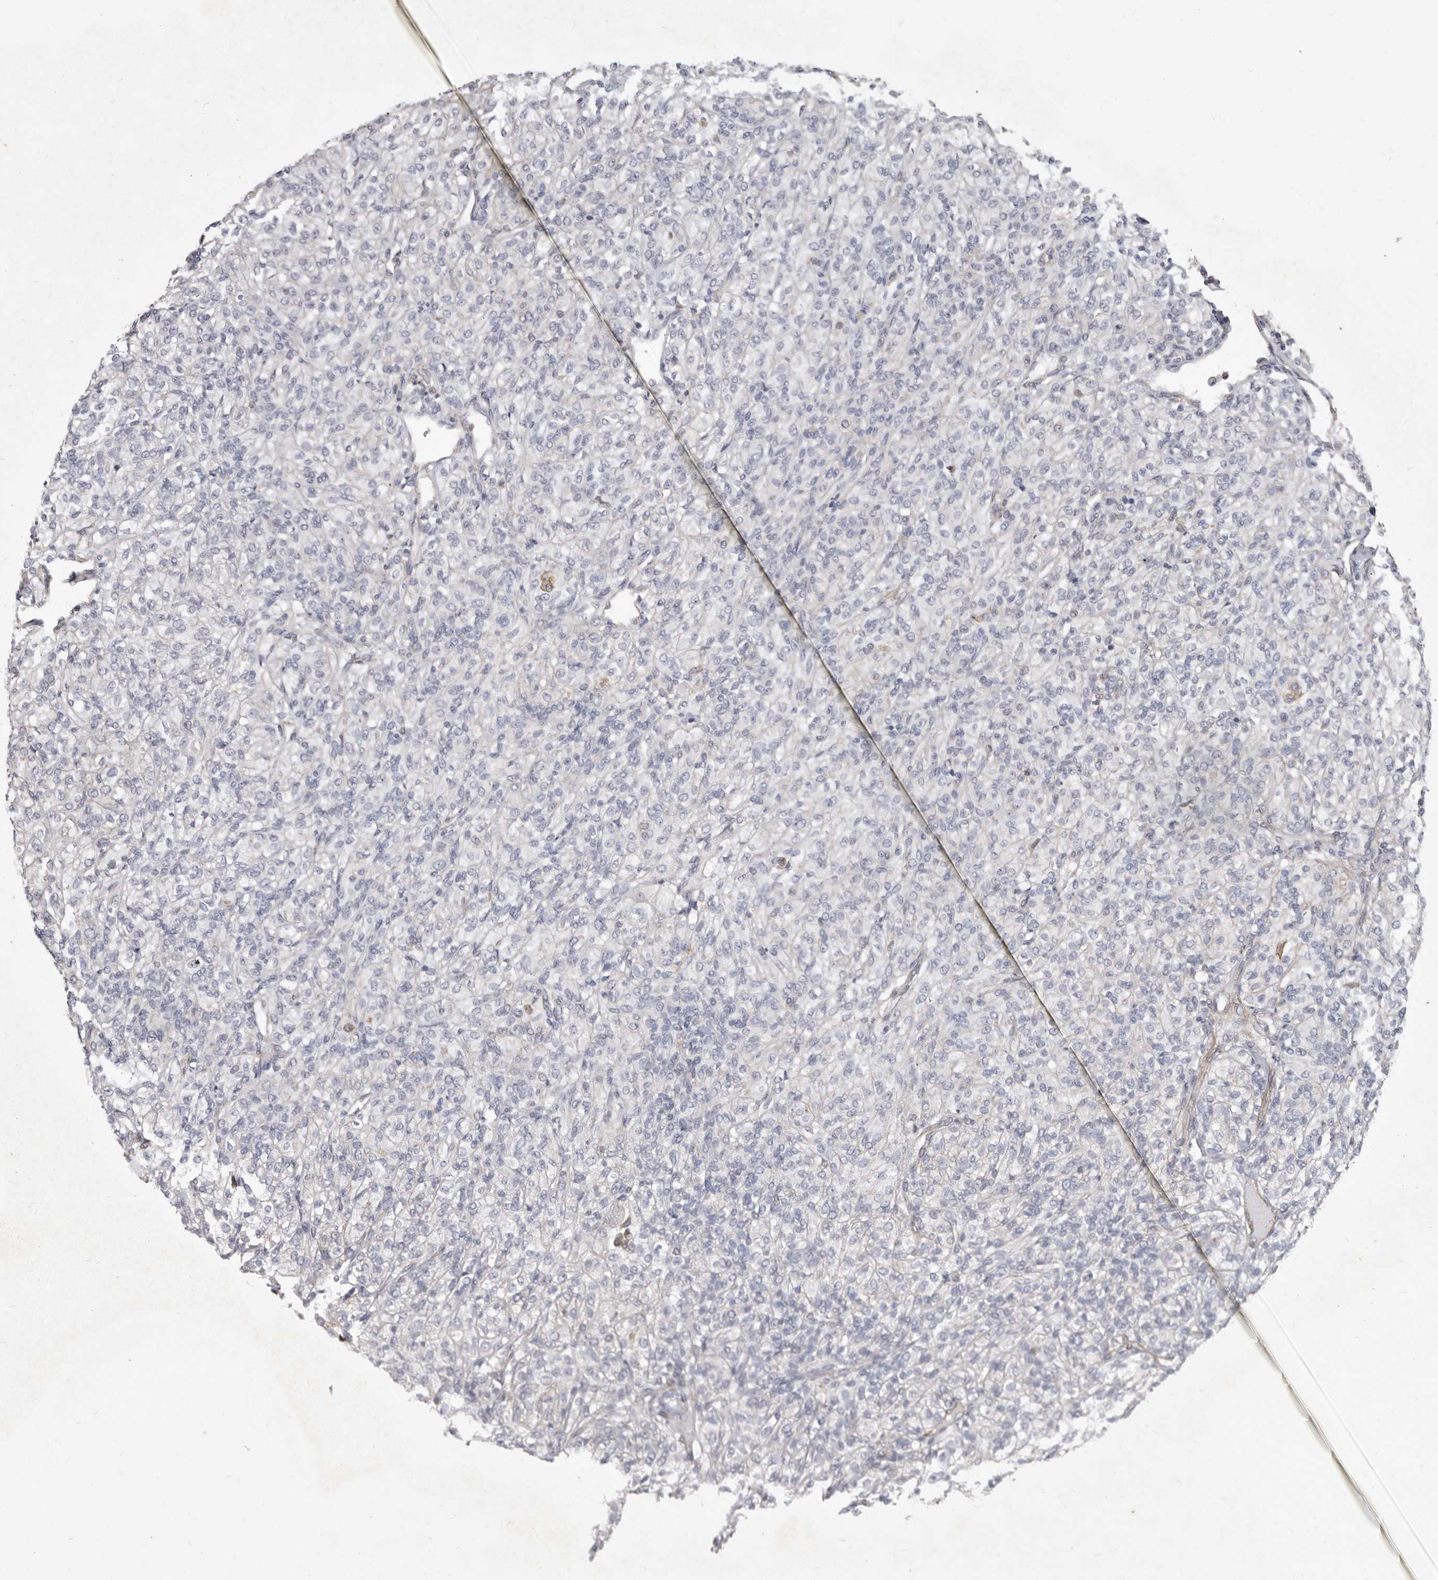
{"staining": {"intensity": "negative", "quantity": "none", "location": "none"}, "tissue": "renal cancer", "cell_type": "Tumor cells", "image_type": "cancer", "snomed": [{"axis": "morphology", "description": "Adenocarcinoma, NOS"}, {"axis": "topography", "description": "Kidney"}], "caption": "Renal adenocarcinoma was stained to show a protein in brown. There is no significant staining in tumor cells.", "gene": "P2RX6", "patient": {"sex": "male", "age": 77}}